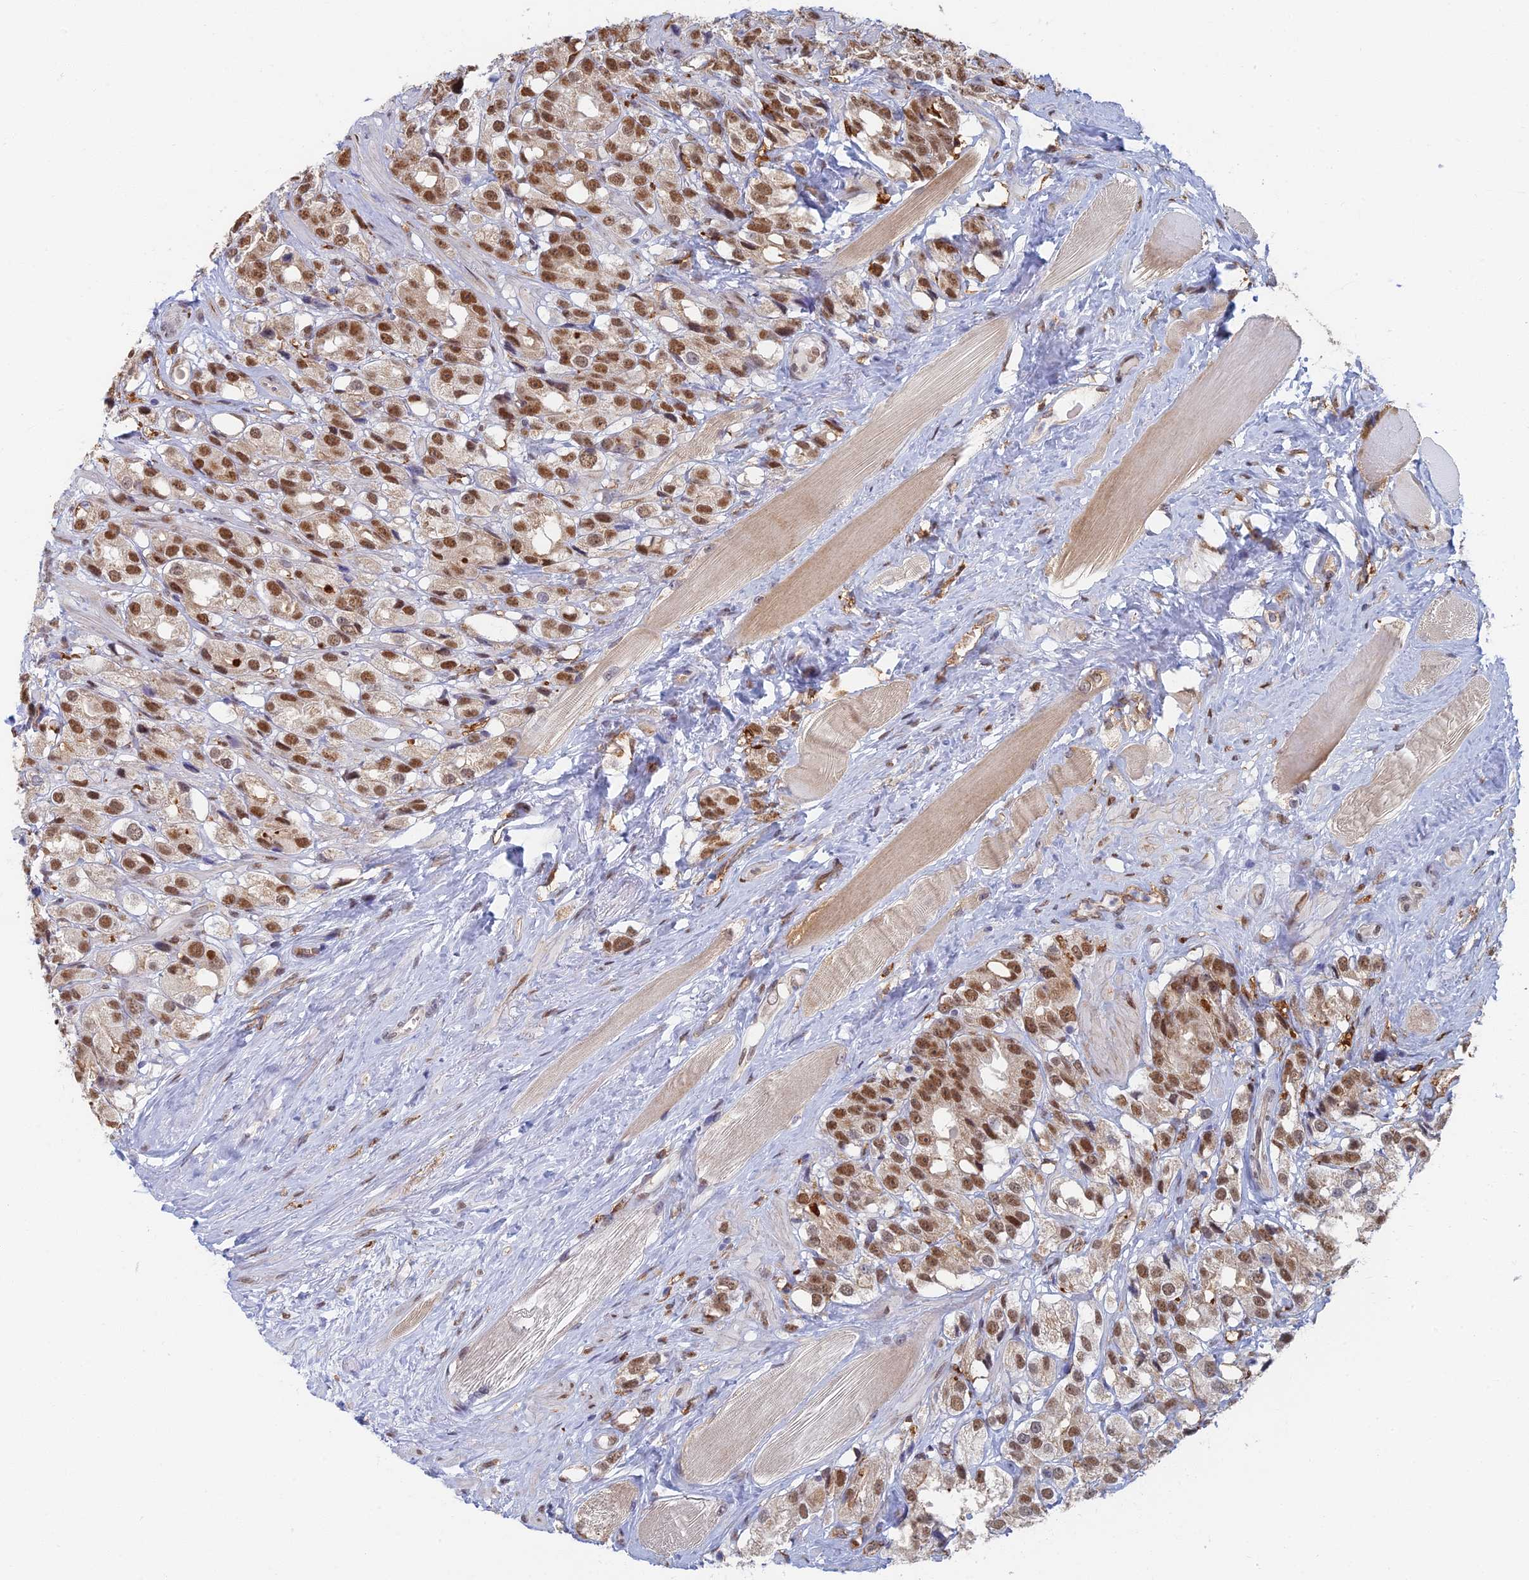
{"staining": {"intensity": "moderate", "quantity": ">75%", "location": "nuclear"}, "tissue": "prostate cancer", "cell_type": "Tumor cells", "image_type": "cancer", "snomed": [{"axis": "morphology", "description": "Adenocarcinoma, NOS"}, {"axis": "topography", "description": "Prostate"}], "caption": "DAB (3,3'-diaminobenzidine) immunohistochemical staining of adenocarcinoma (prostate) reveals moderate nuclear protein staining in approximately >75% of tumor cells. Ihc stains the protein of interest in brown and the nuclei are stained blue.", "gene": "GPATCH1", "patient": {"sex": "male", "age": 79}}